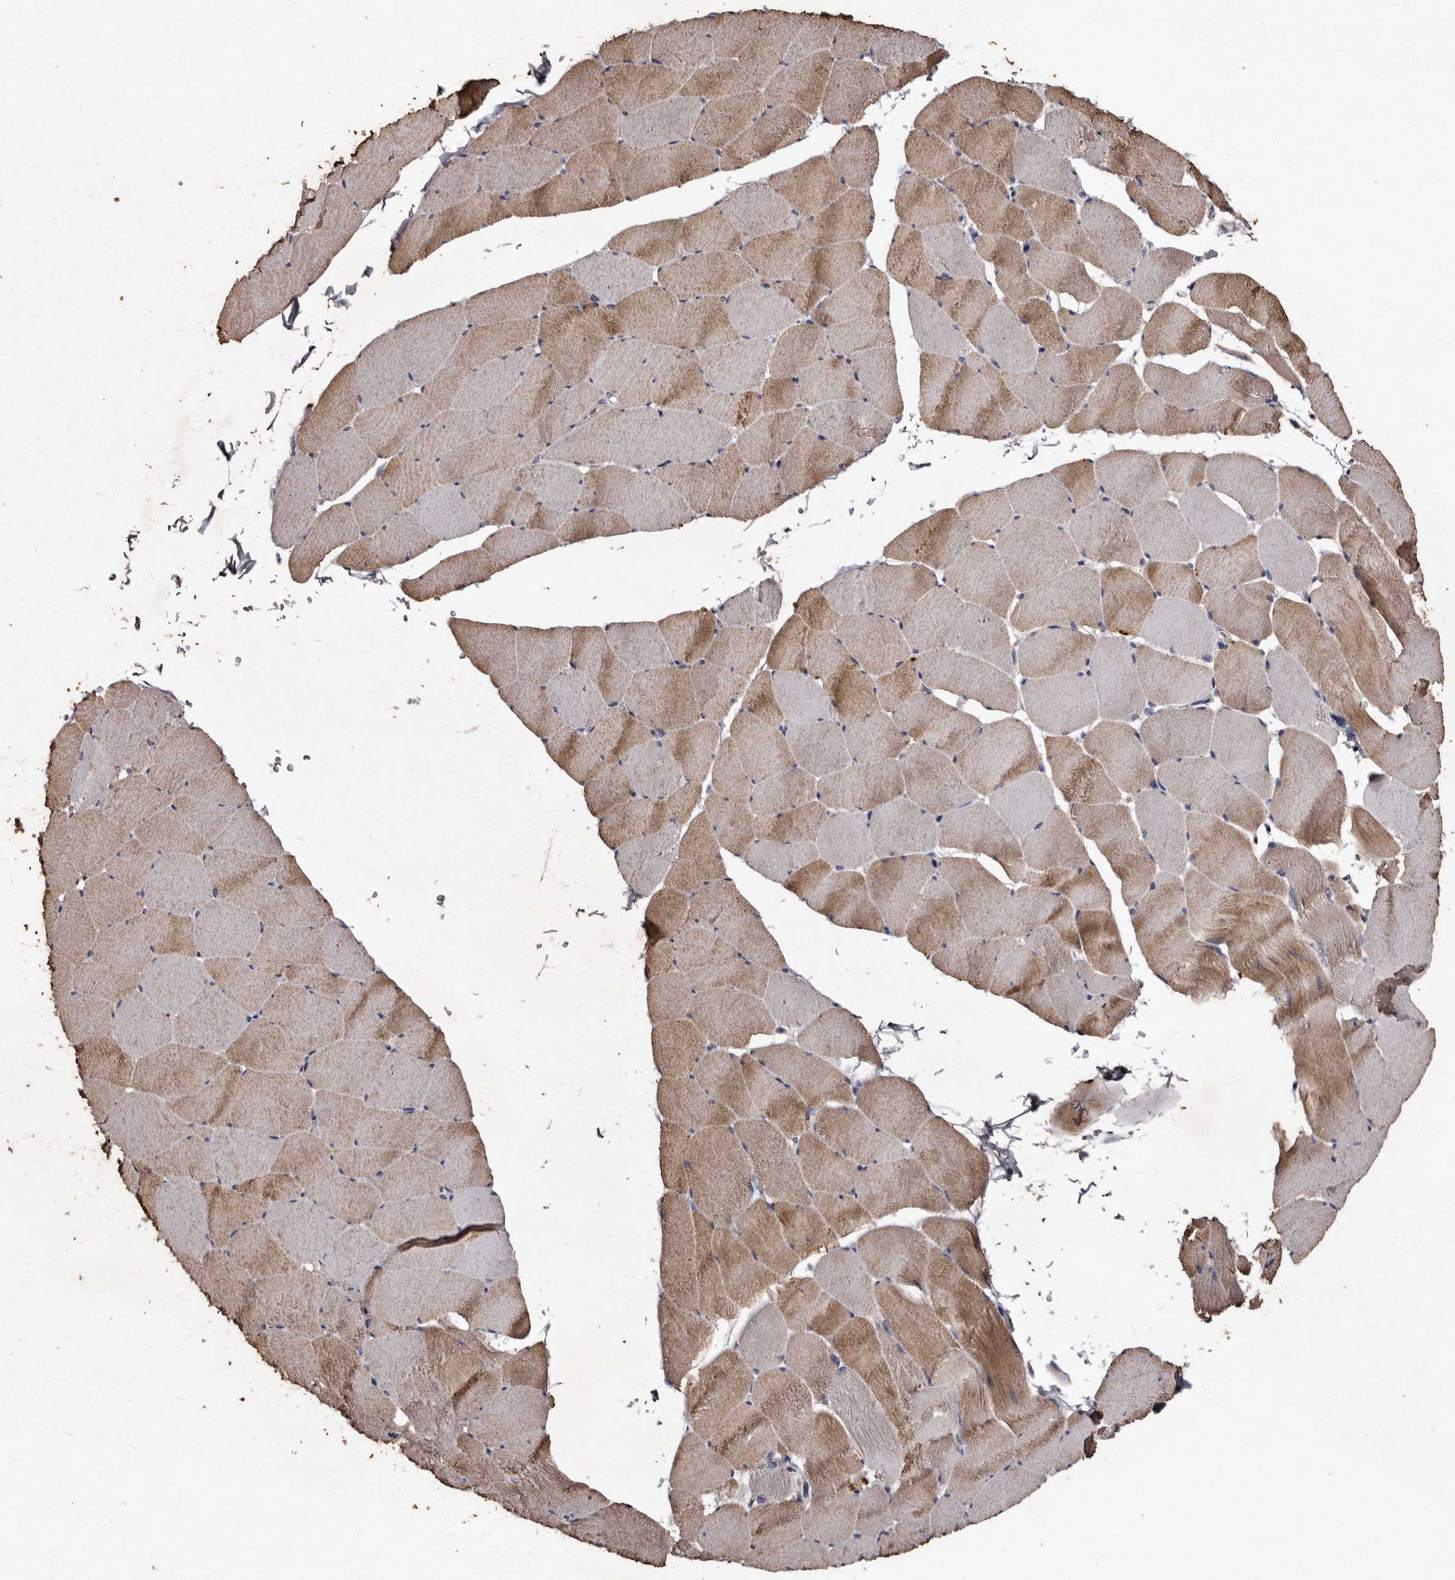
{"staining": {"intensity": "moderate", "quantity": "25%-75%", "location": "cytoplasmic/membranous"}, "tissue": "skeletal muscle", "cell_type": "Myocytes", "image_type": "normal", "snomed": [{"axis": "morphology", "description": "Normal tissue, NOS"}, {"axis": "topography", "description": "Skeletal muscle"}], "caption": "This image exhibits IHC staining of normal skeletal muscle, with medium moderate cytoplasmic/membranous staining in approximately 25%-75% of myocytes.", "gene": "TFB1M", "patient": {"sex": "male", "age": 62}}